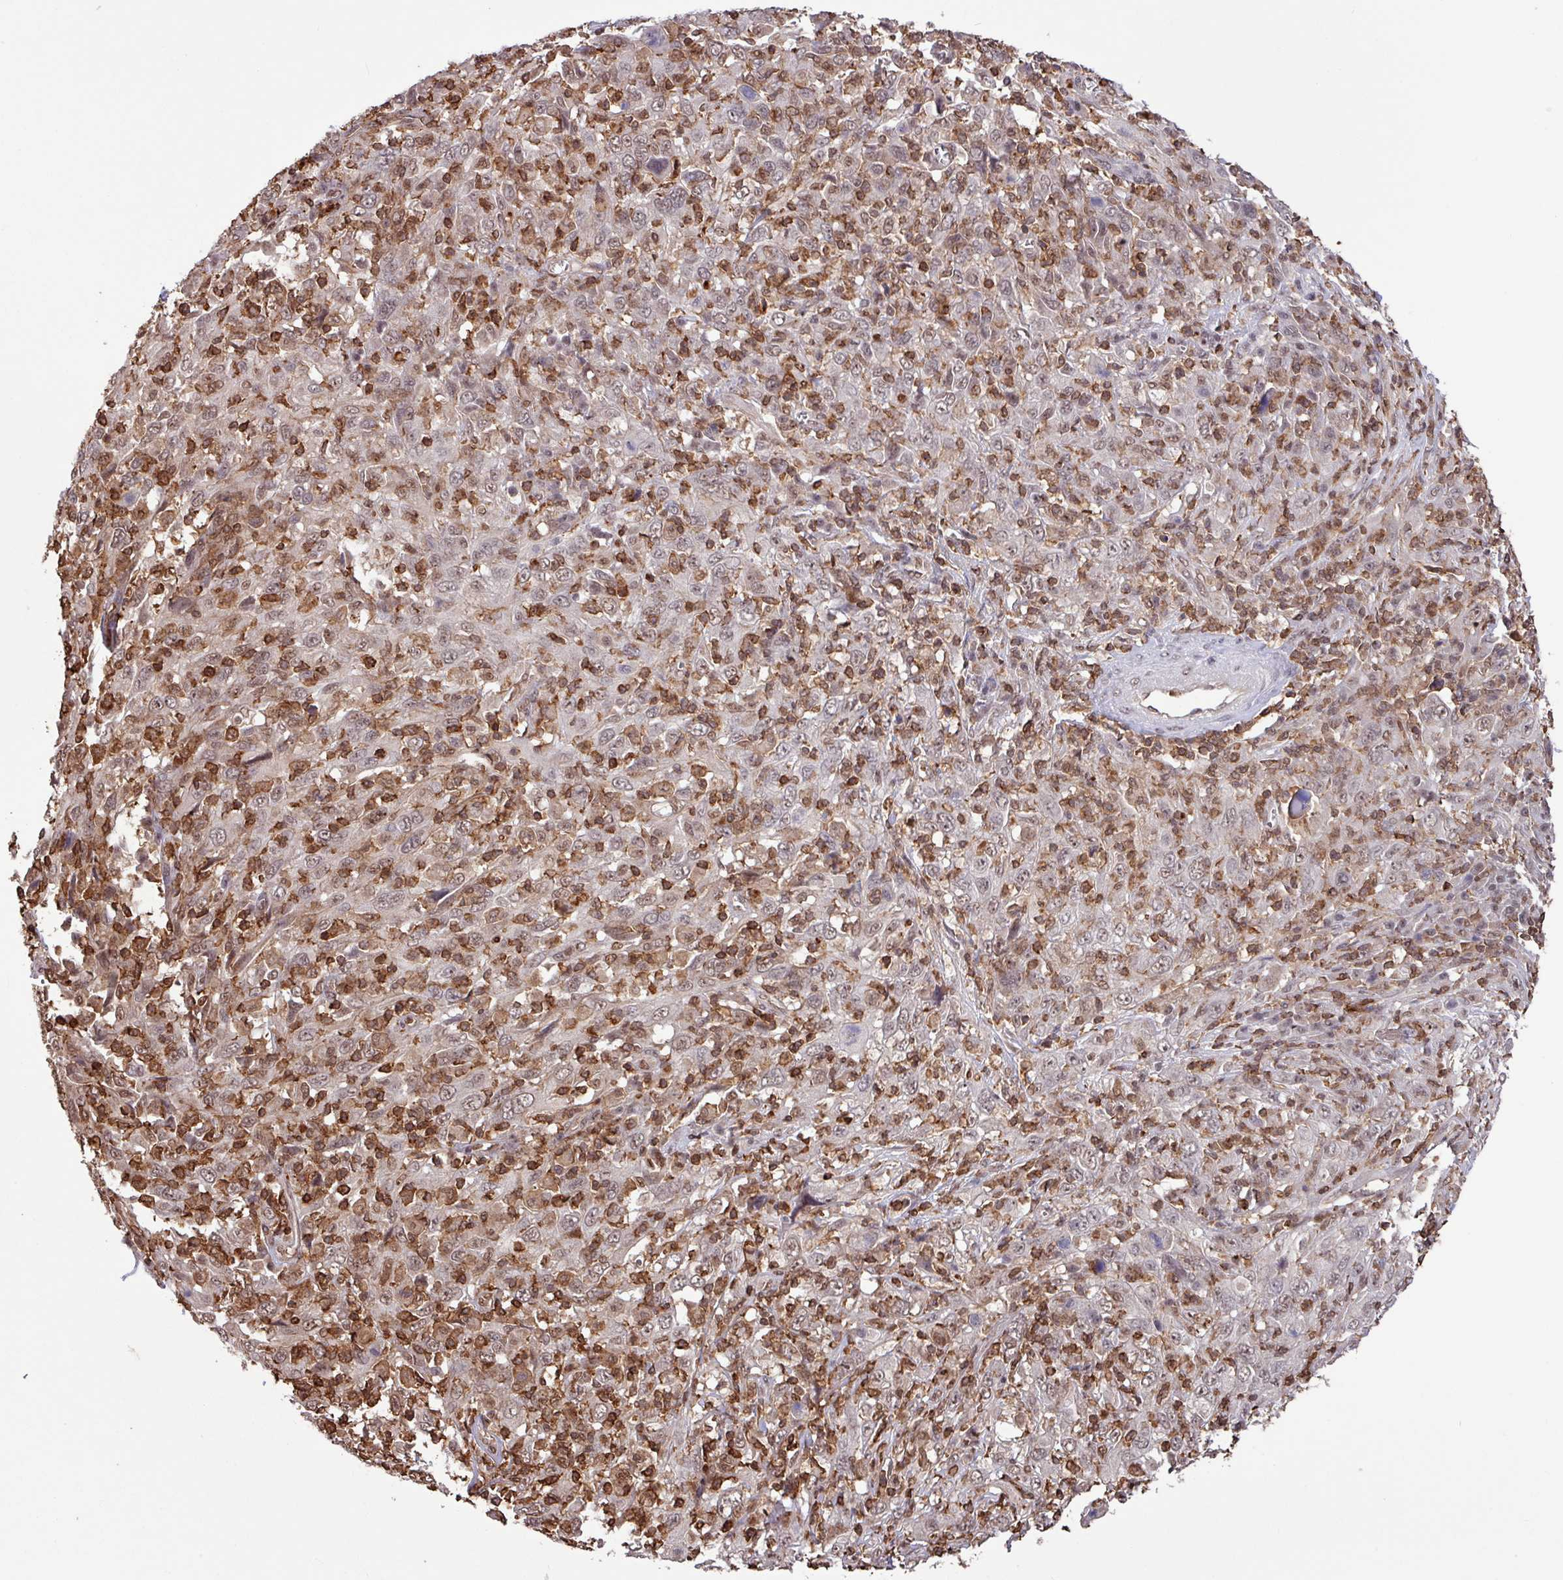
{"staining": {"intensity": "weak", "quantity": "25%-75%", "location": "nuclear"}, "tissue": "cervical cancer", "cell_type": "Tumor cells", "image_type": "cancer", "snomed": [{"axis": "morphology", "description": "Squamous cell carcinoma, NOS"}, {"axis": "topography", "description": "Cervix"}], "caption": "The micrograph exhibits staining of cervical squamous cell carcinoma, revealing weak nuclear protein staining (brown color) within tumor cells.", "gene": "GON7", "patient": {"sex": "female", "age": 46}}